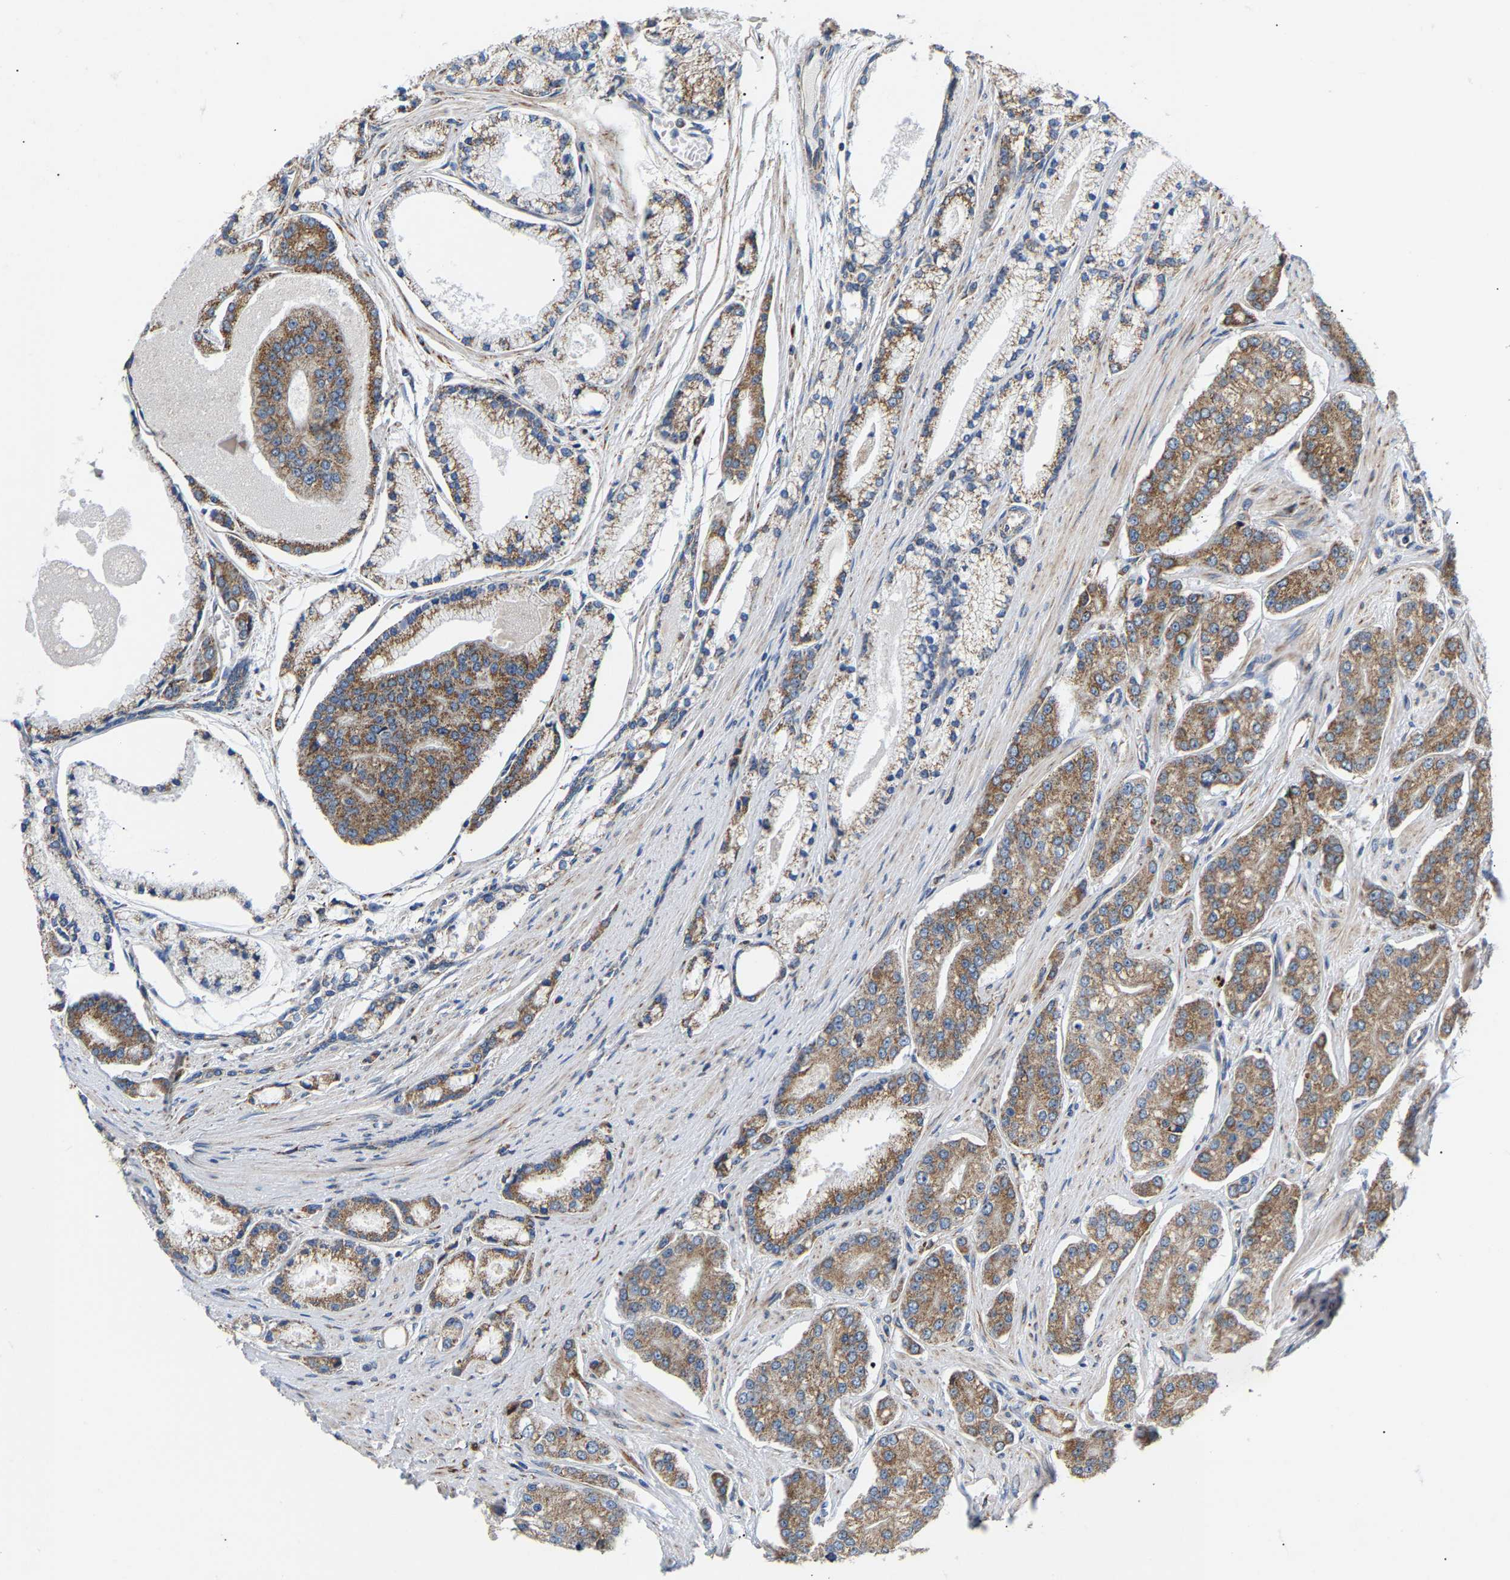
{"staining": {"intensity": "moderate", "quantity": ">75%", "location": "cytoplasmic/membranous"}, "tissue": "prostate cancer", "cell_type": "Tumor cells", "image_type": "cancer", "snomed": [{"axis": "morphology", "description": "Adenocarcinoma, High grade"}, {"axis": "topography", "description": "Prostate"}], "caption": "Immunohistochemistry (DAB (3,3'-diaminobenzidine)) staining of human prostate cancer (high-grade adenocarcinoma) shows moderate cytoplasmic/membranous protein staining in approximately >75% of tumor cells. The staining was performed using DAB to visualize the protein expression in brown, while the nuclei were stained in blue with hematoxylin (Magnification: 20x).", "gene": "TMEM168", "patient": {"sex": "male", "age": 71}}